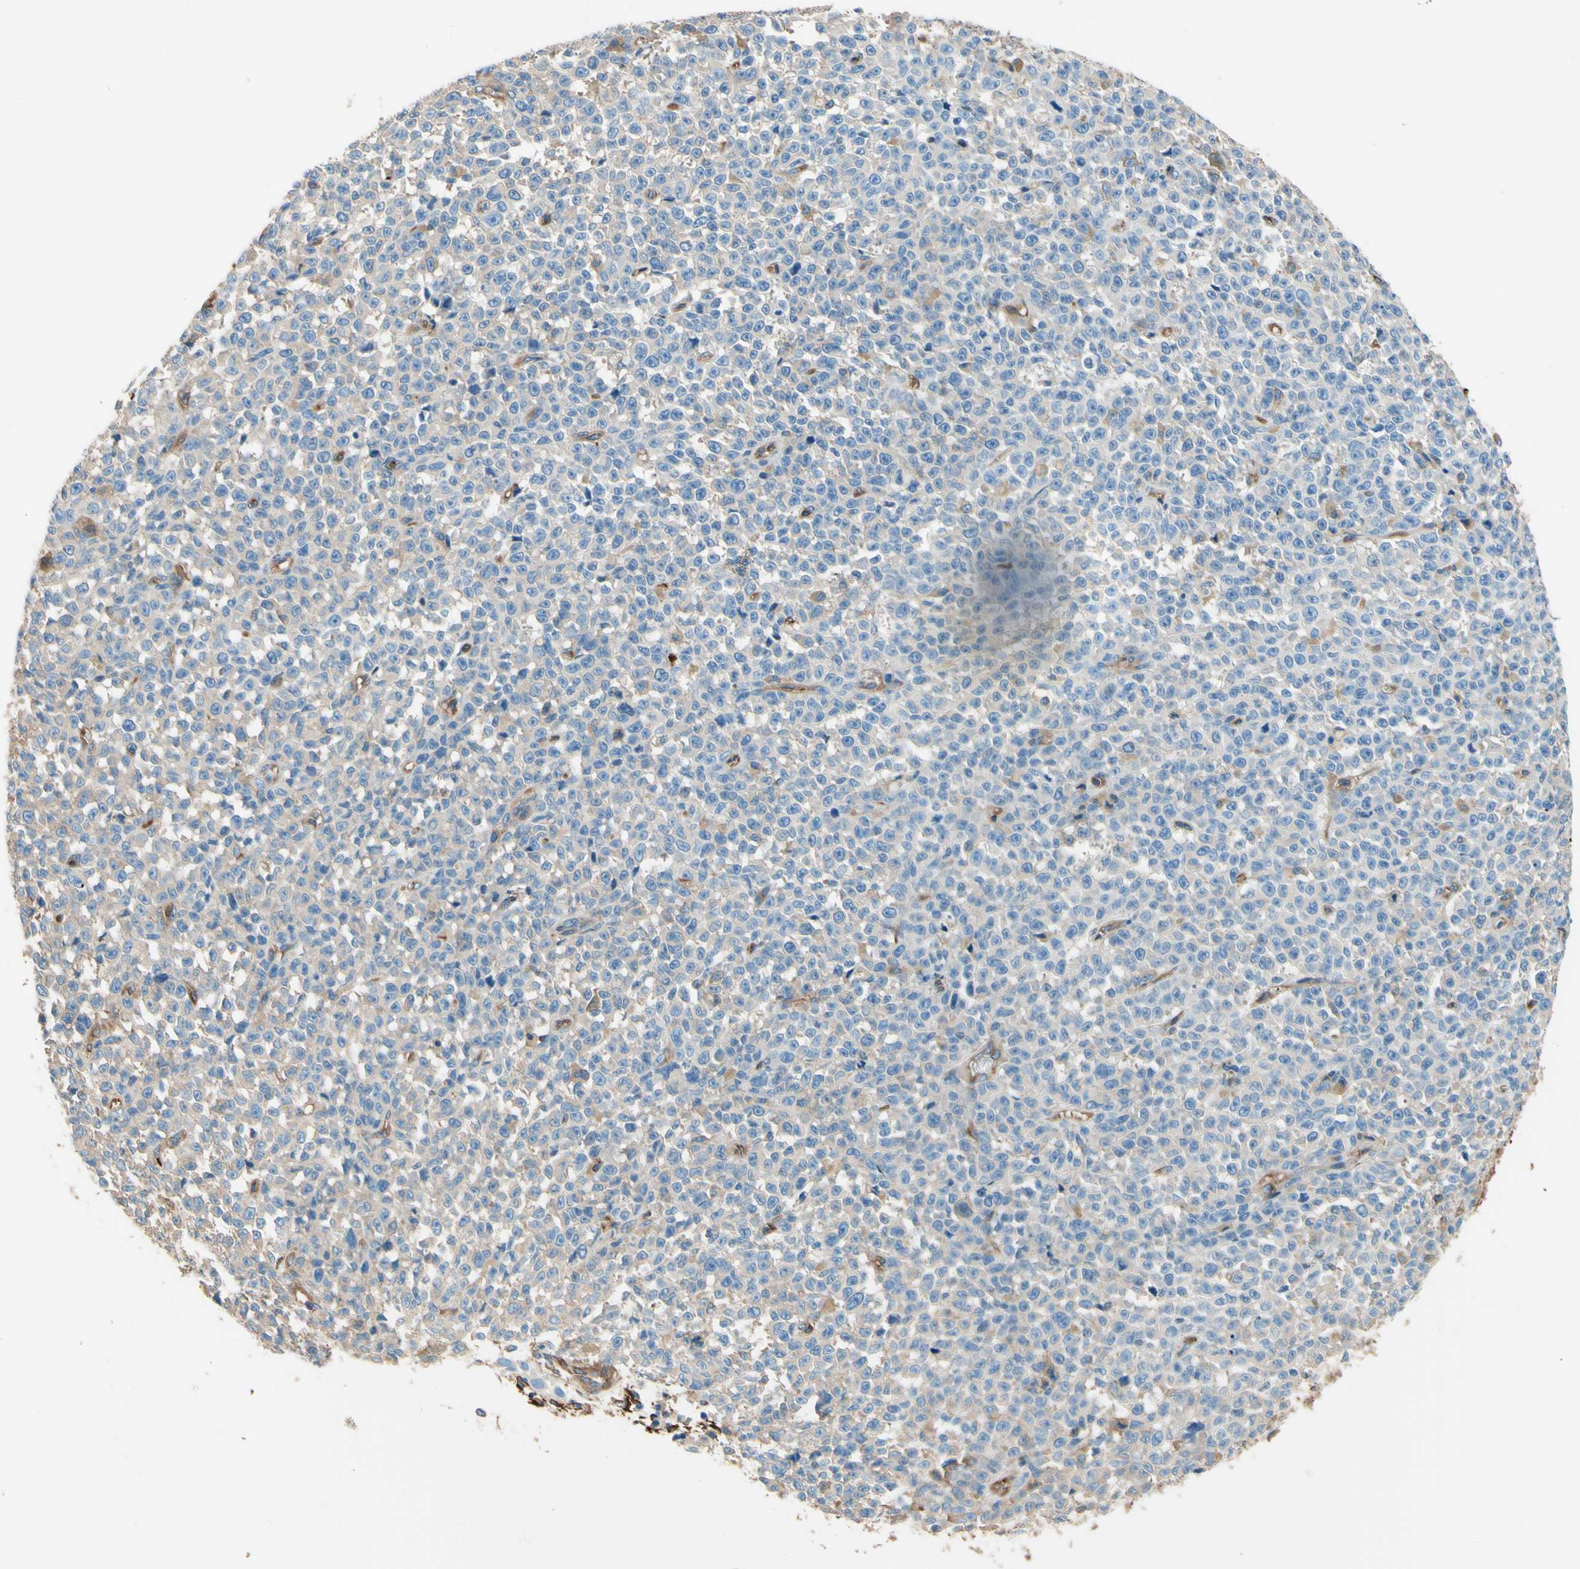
{"staining": {"intensity": "weak", "quantity": "<25%", "location": "cytoplasmic/membranous"}, "tissue": "melanoma", "cell_type": "Tumor cells", "image_type": "cancer", "snomed": [{"axis": "morphology", "description": "Malignant melanoma, NOS"}, {"axis": "topography", "description": "Skin"}], "caption": "Tumor cells show no significant expression in melanoma.", "gene": "DPYSL3", "patient": {"sex": "female", "age": 82}}